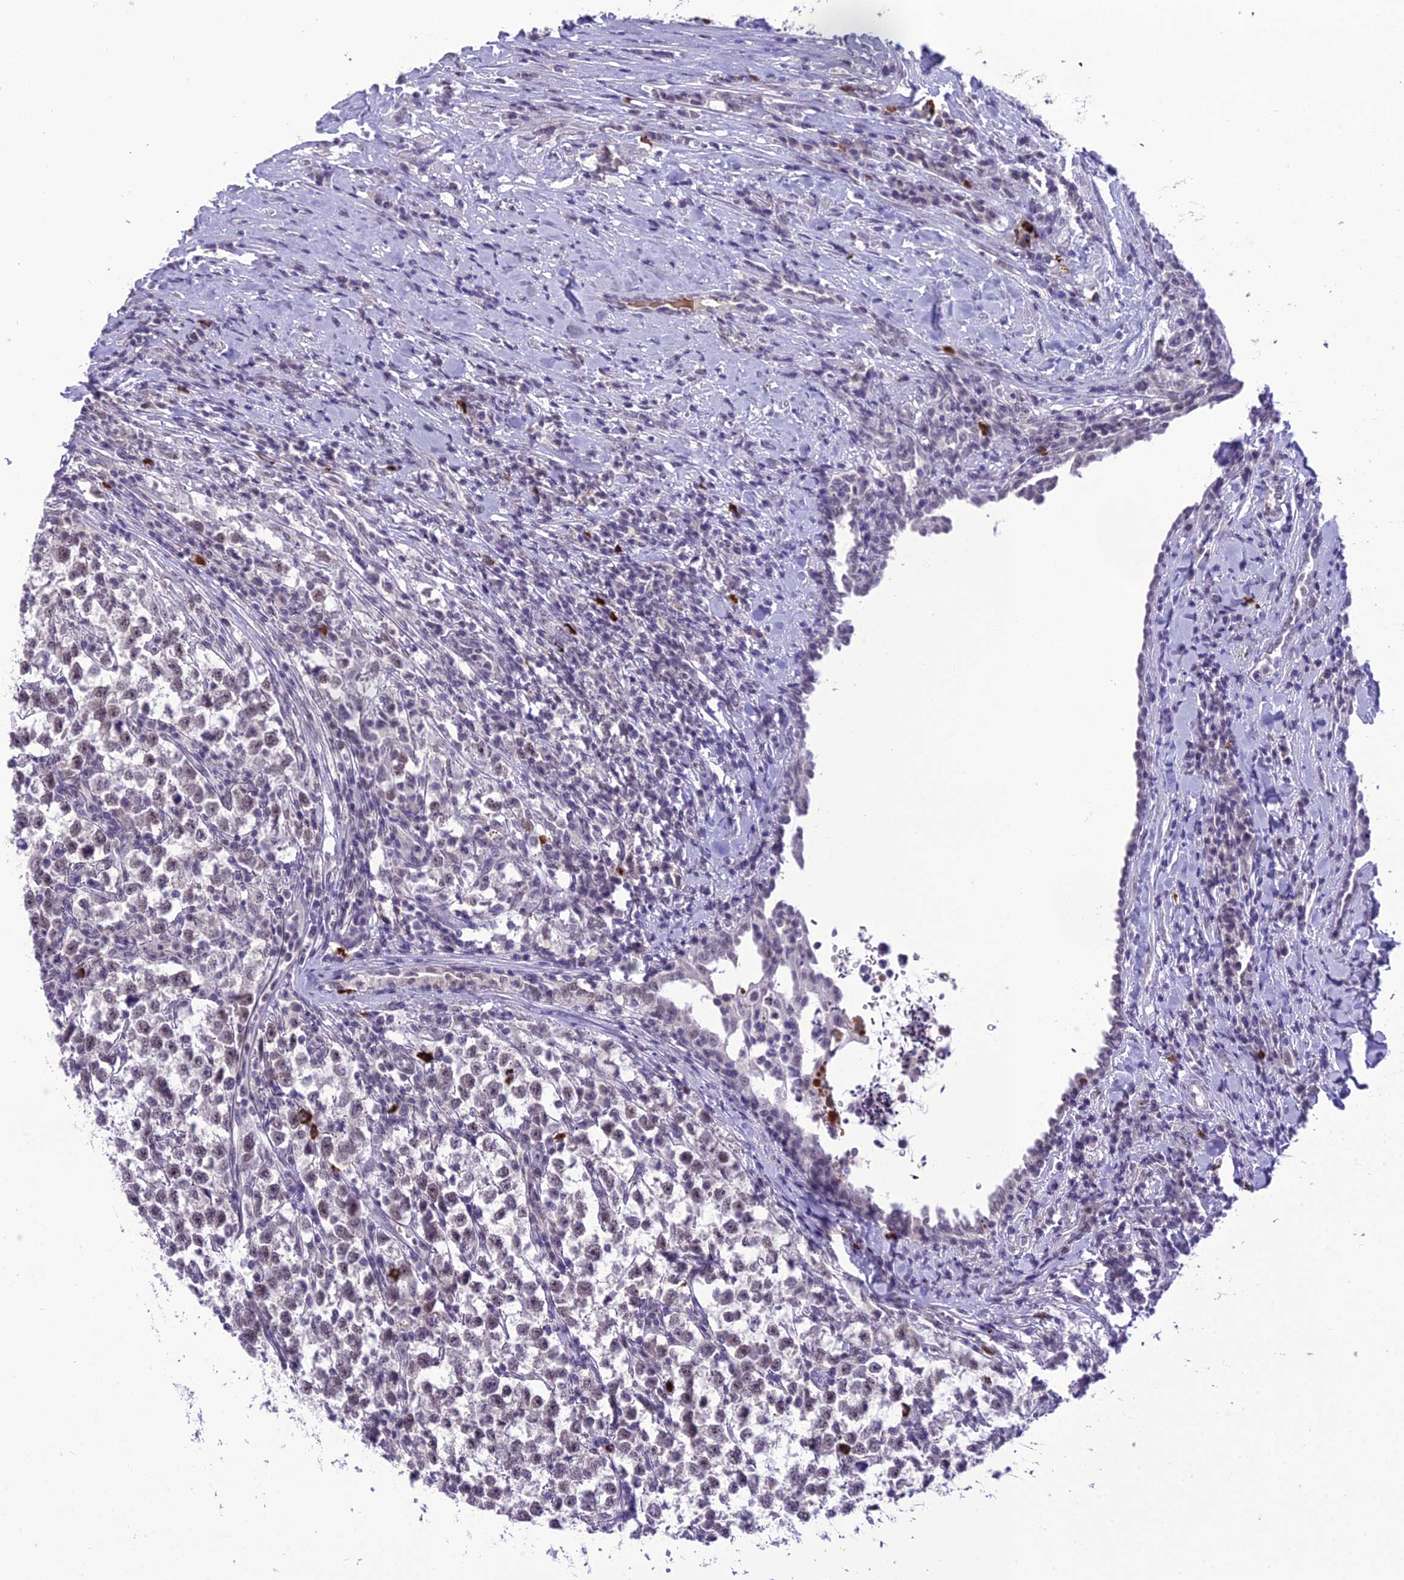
{"staining": {"intensity": "negative", "quantity": "none", "location": "none"}, "tissue": "testis cancer", "cell_type": "Tumor cells", "image_type": "cancer", "snomed": [{"axis": "morphology", "description": "Normal tissue, NOS"}, {"axis": "morphology", "description": "Seminoma, NOS"}, {"axis": "topography", "description": "Testis"}], "caption": "This is an IHC micrograph of testis cancer (seminoma). There is no positivity in tumor cells.", "gene": "SH3RF3", "patient": {"sex": "male", "age": 43}}